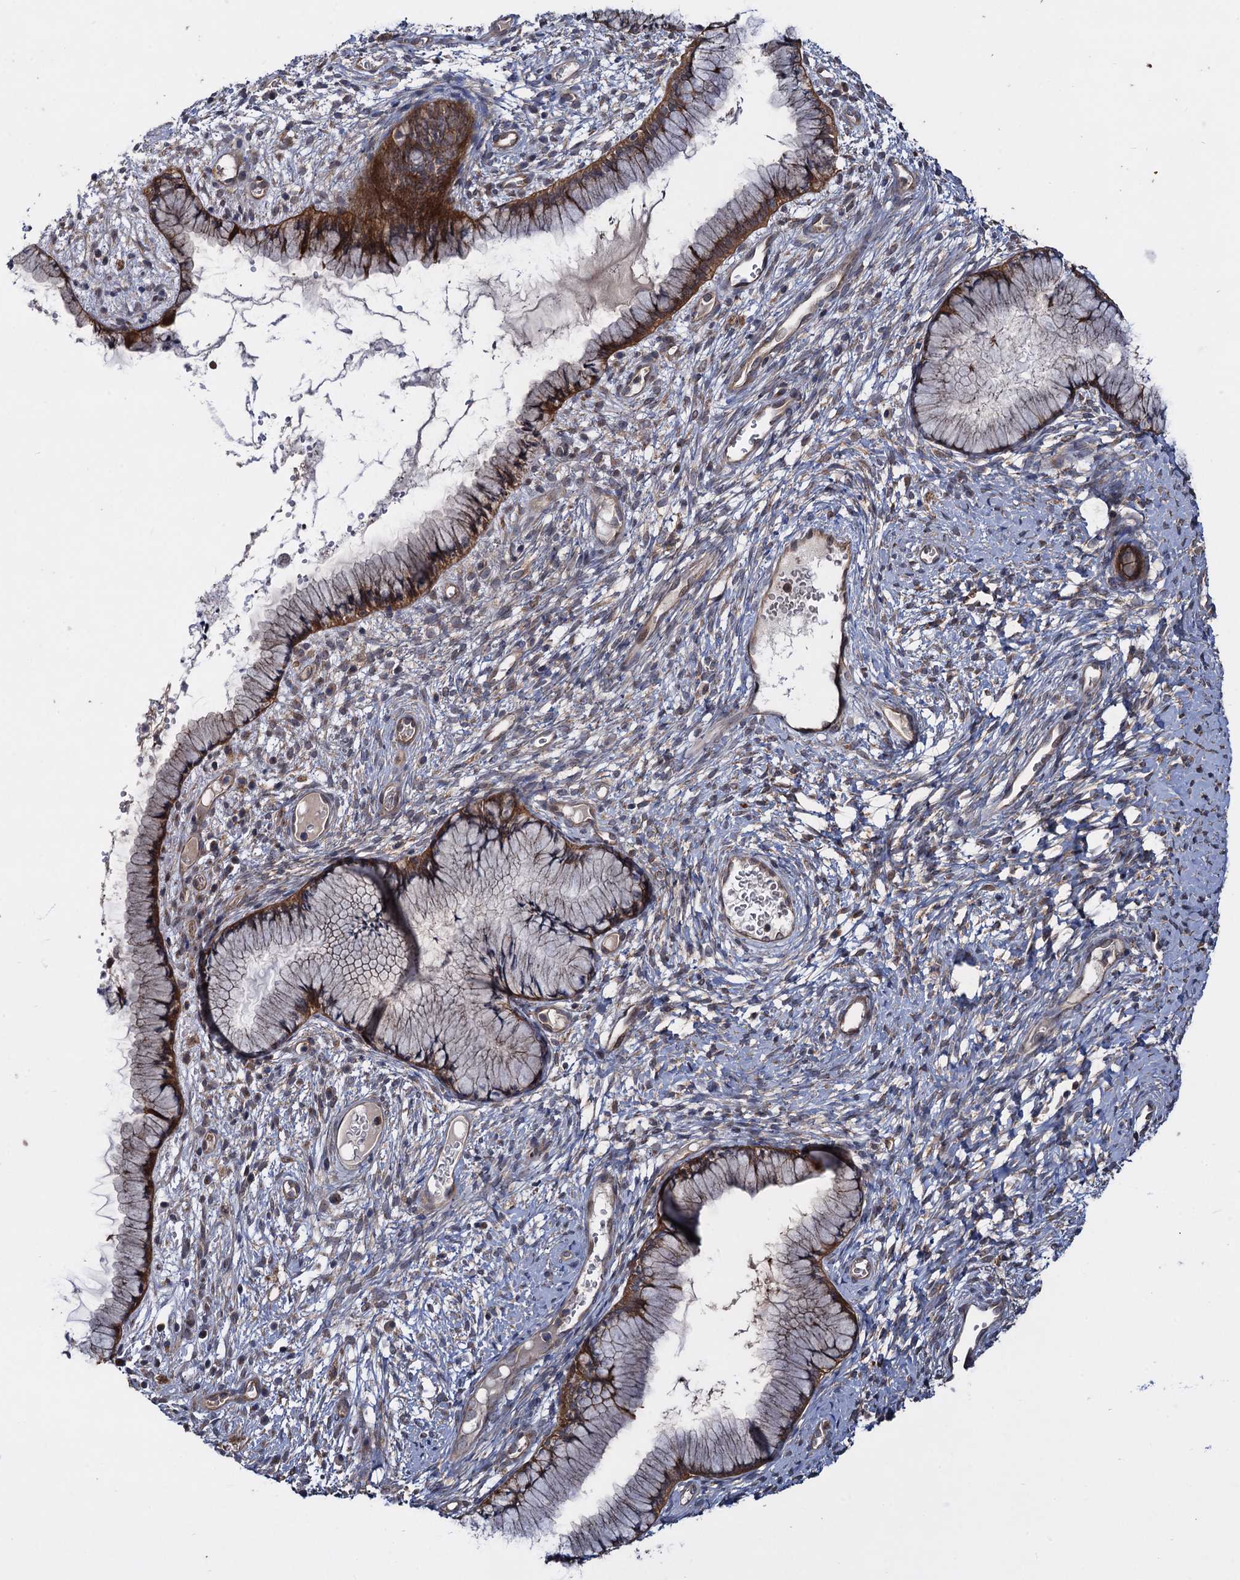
{"staining": {"intensity": "moderate", "quantity": ">75%", "location": "cytoplasmic/membranous"}, "tissue": "cervix", "cell_type": "Glandular cells", "image_type": "normal", "snomed": [{"axis": "morphology", "description": "Normal tissue, NOS"}, {"axis": "topography", "description": "Cervix"}], "caption": "Immunohistochemical staining of normal human cervix displays medium levels of moderate cytoplasmic/membranous expression in approximately >75% of glandular cells.", "gene": "HAUS1", "patient": {"sex": "female", "age": 42}}